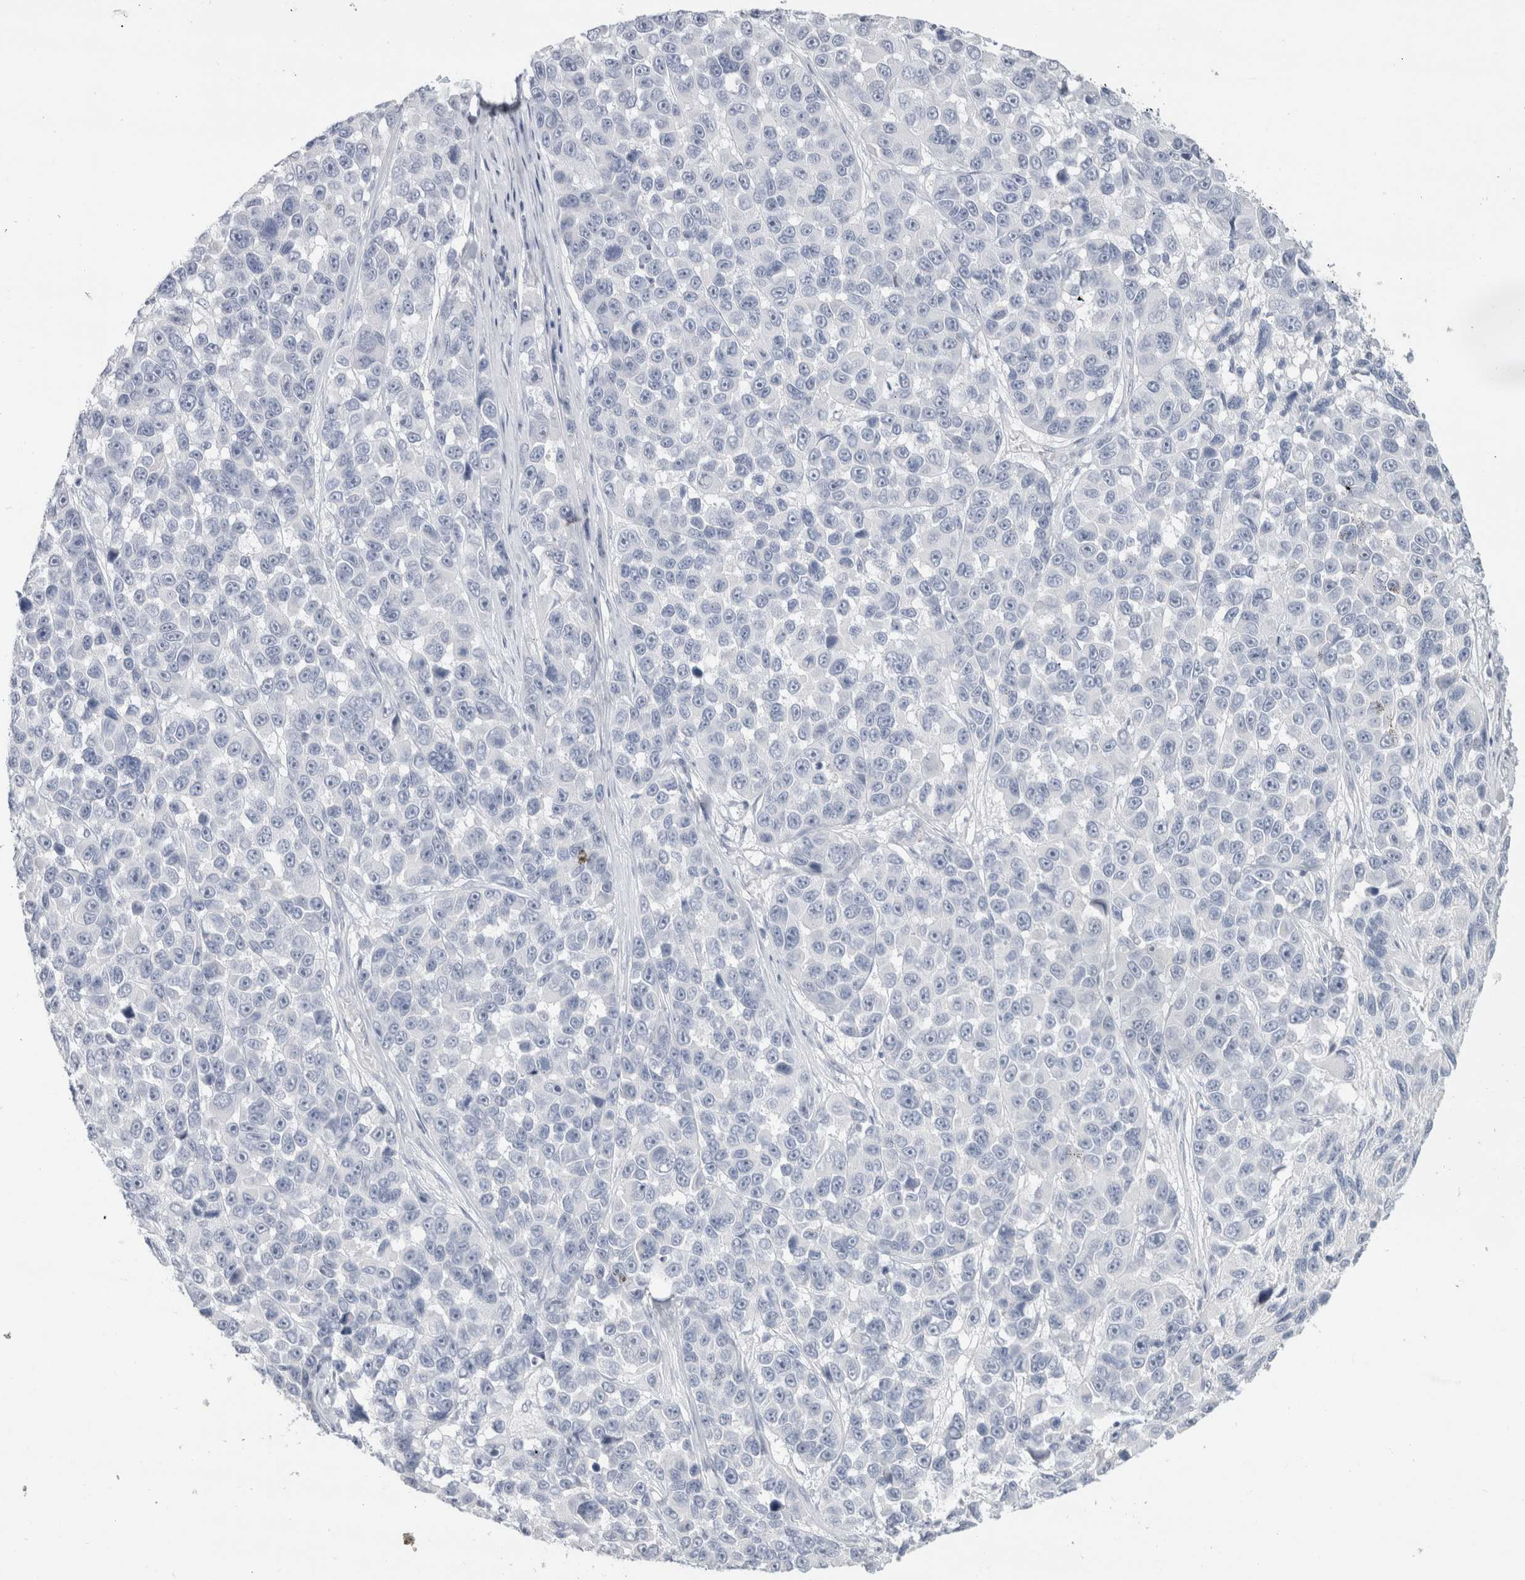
{"staining": {"intensity": "negative", "quantity": "none", "location": "none"}, "tissue": "melanoma", "cell_type": "Tumor cells", "image_type": "cancer", "snomed": [{"axis": "morphology", "description": "Malignant melanoma, NOS"}, {"axis": "topography", "description": "Skin"}], "caption": "DAB (3,3'-diaminobenzidine) immunohistochemical staining of melanoma shows no significant staining in tumor cells.", "gene": "SLC6A1", "patient": {"sex": "male", "age": 53}}